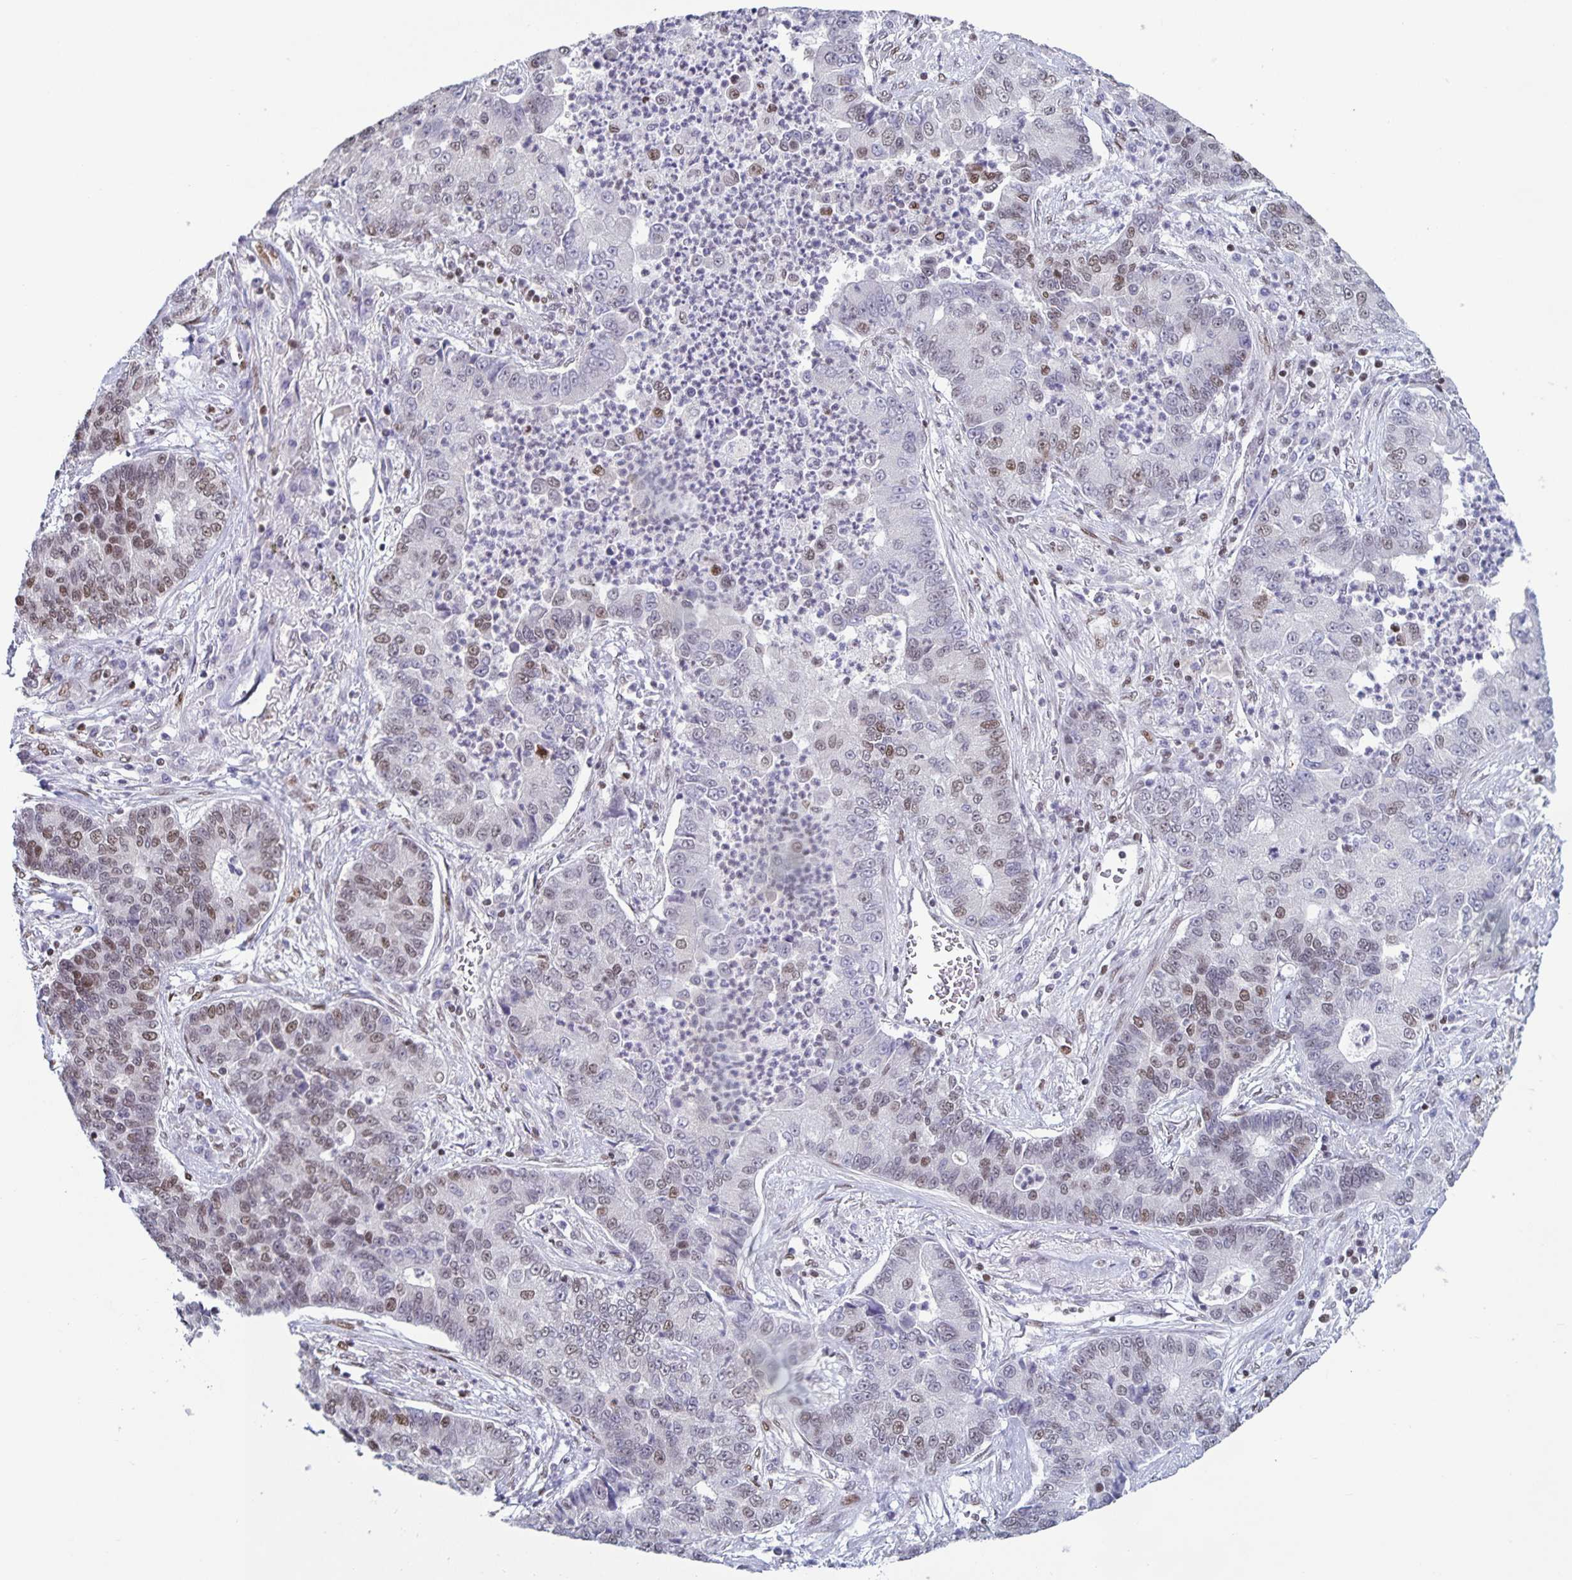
{"staining": {"intensity": "moderate", "quantity": "<25%", "location": "nuclear"}, "tissue": "lung cancer", "cell_type": "Tumor cells", "image_type": "cancer", "snomed": [{"axis": "morphology", "description": "Adenocarcinoma, NOS"}, {"axis": "topography", "description": "Lung"}], "caption": "Immunohistochemical staining of human lung cancer (adenocarcinoma) reveals moderate nuclear protein expression in about <25% of tumor cells. (Brightfield microscopy of DAB IHC at high magnification).", "gene": "JUND", "patient": {"sex": "female", "age": 57}}